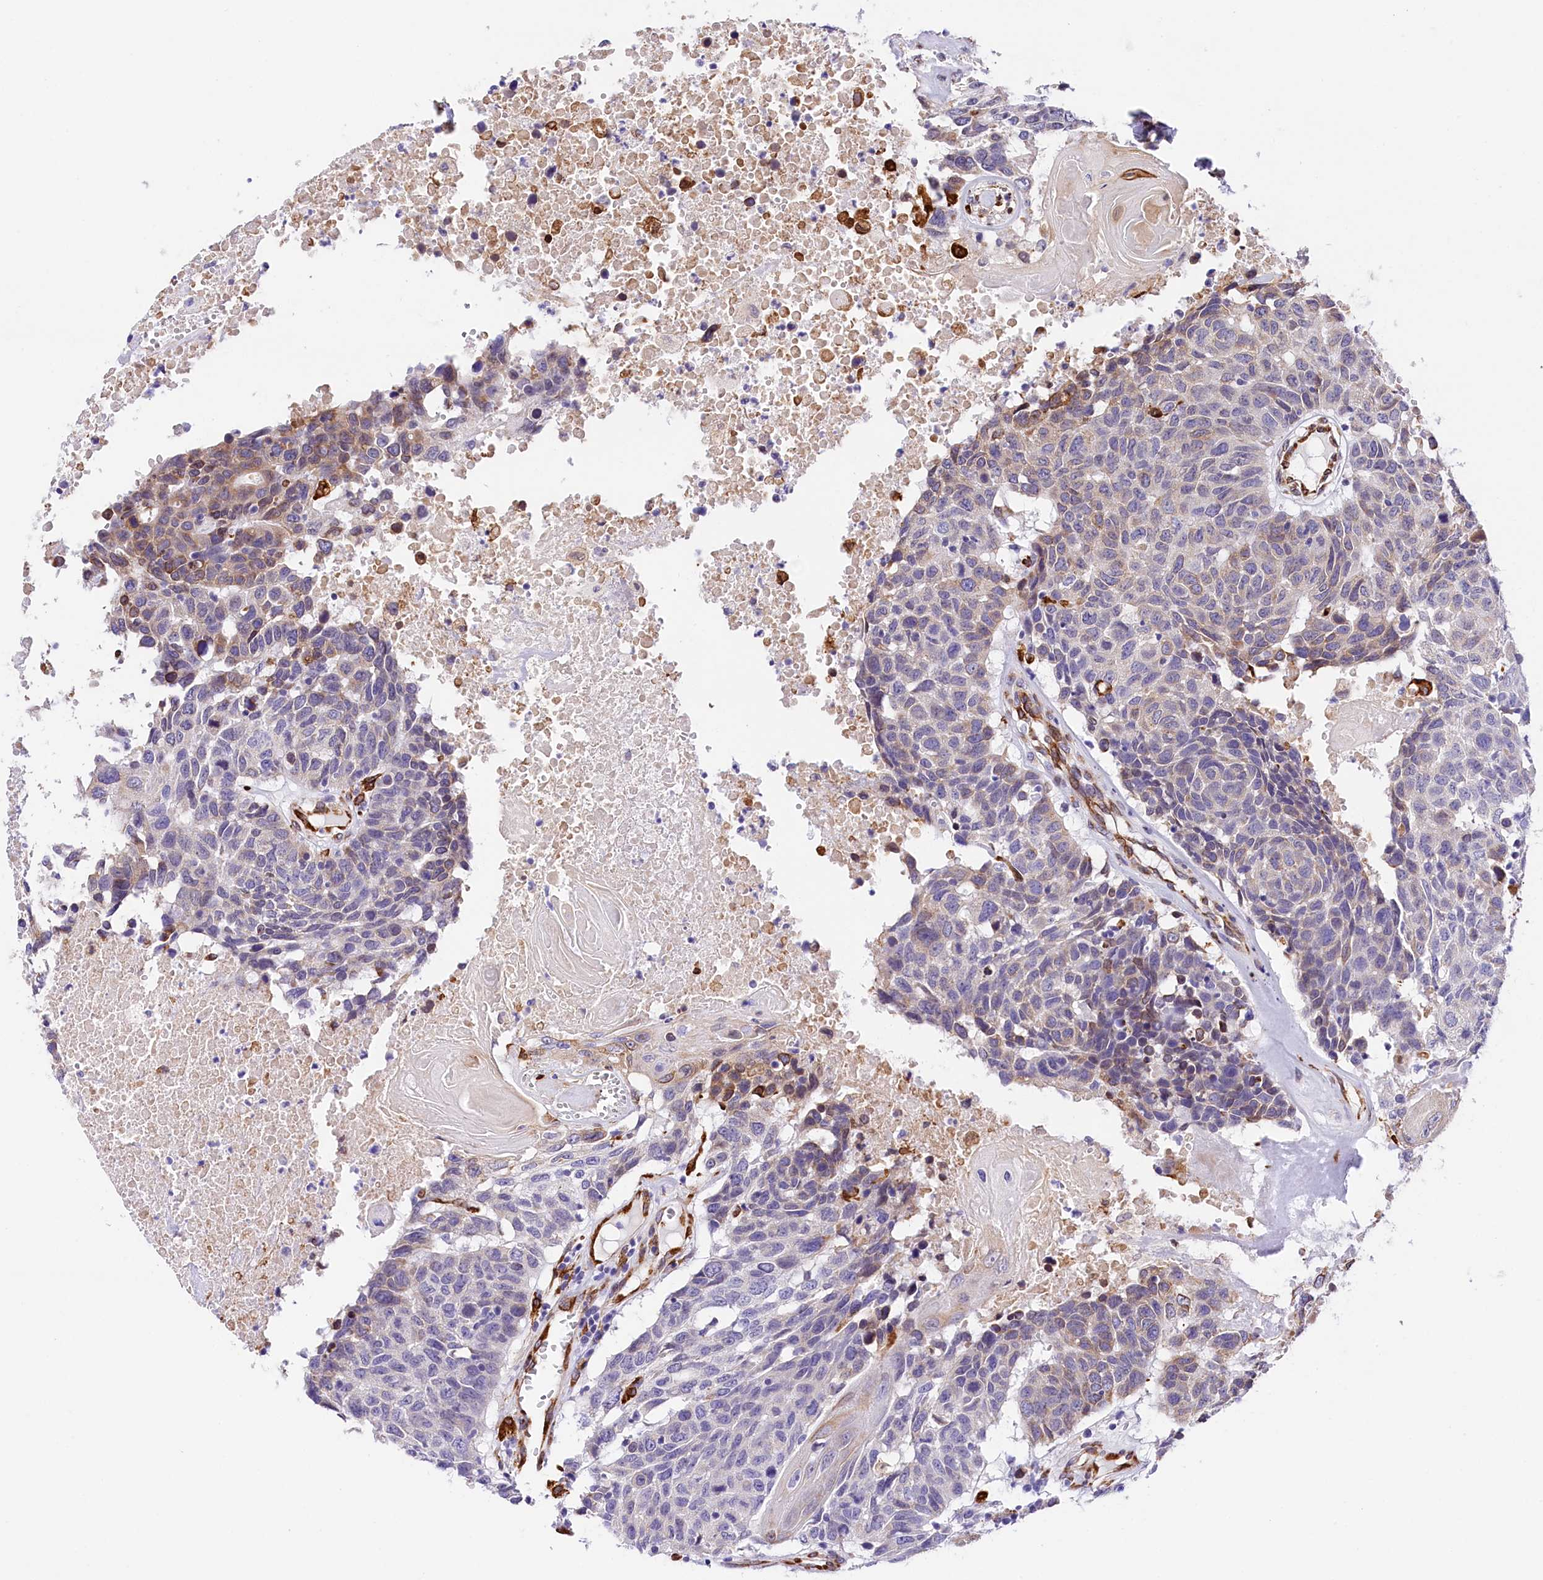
{"staining": {"intensity": "moderate", "quantity": "<25%", "location": "cytoplasmic/membranous"}, "tissue": "head and neck cancer", "cell_type": "Tumor cells", "image_type": "cancer", "snomed": [{"axis": "morphology", "description": "Squamous cell carcinoma, NOS"}, {"axis": "topography", "description": "Head-Neck"}], "caption": "Head and neck cancer (squamous cell carcinoma) stained for a protein (brown) displays moderate cytoplasmic/membranous positive expression in approximately <25% of tumor cells.", "gene": "ITGA1", "patient": {"sex": "male", "age": 66}}